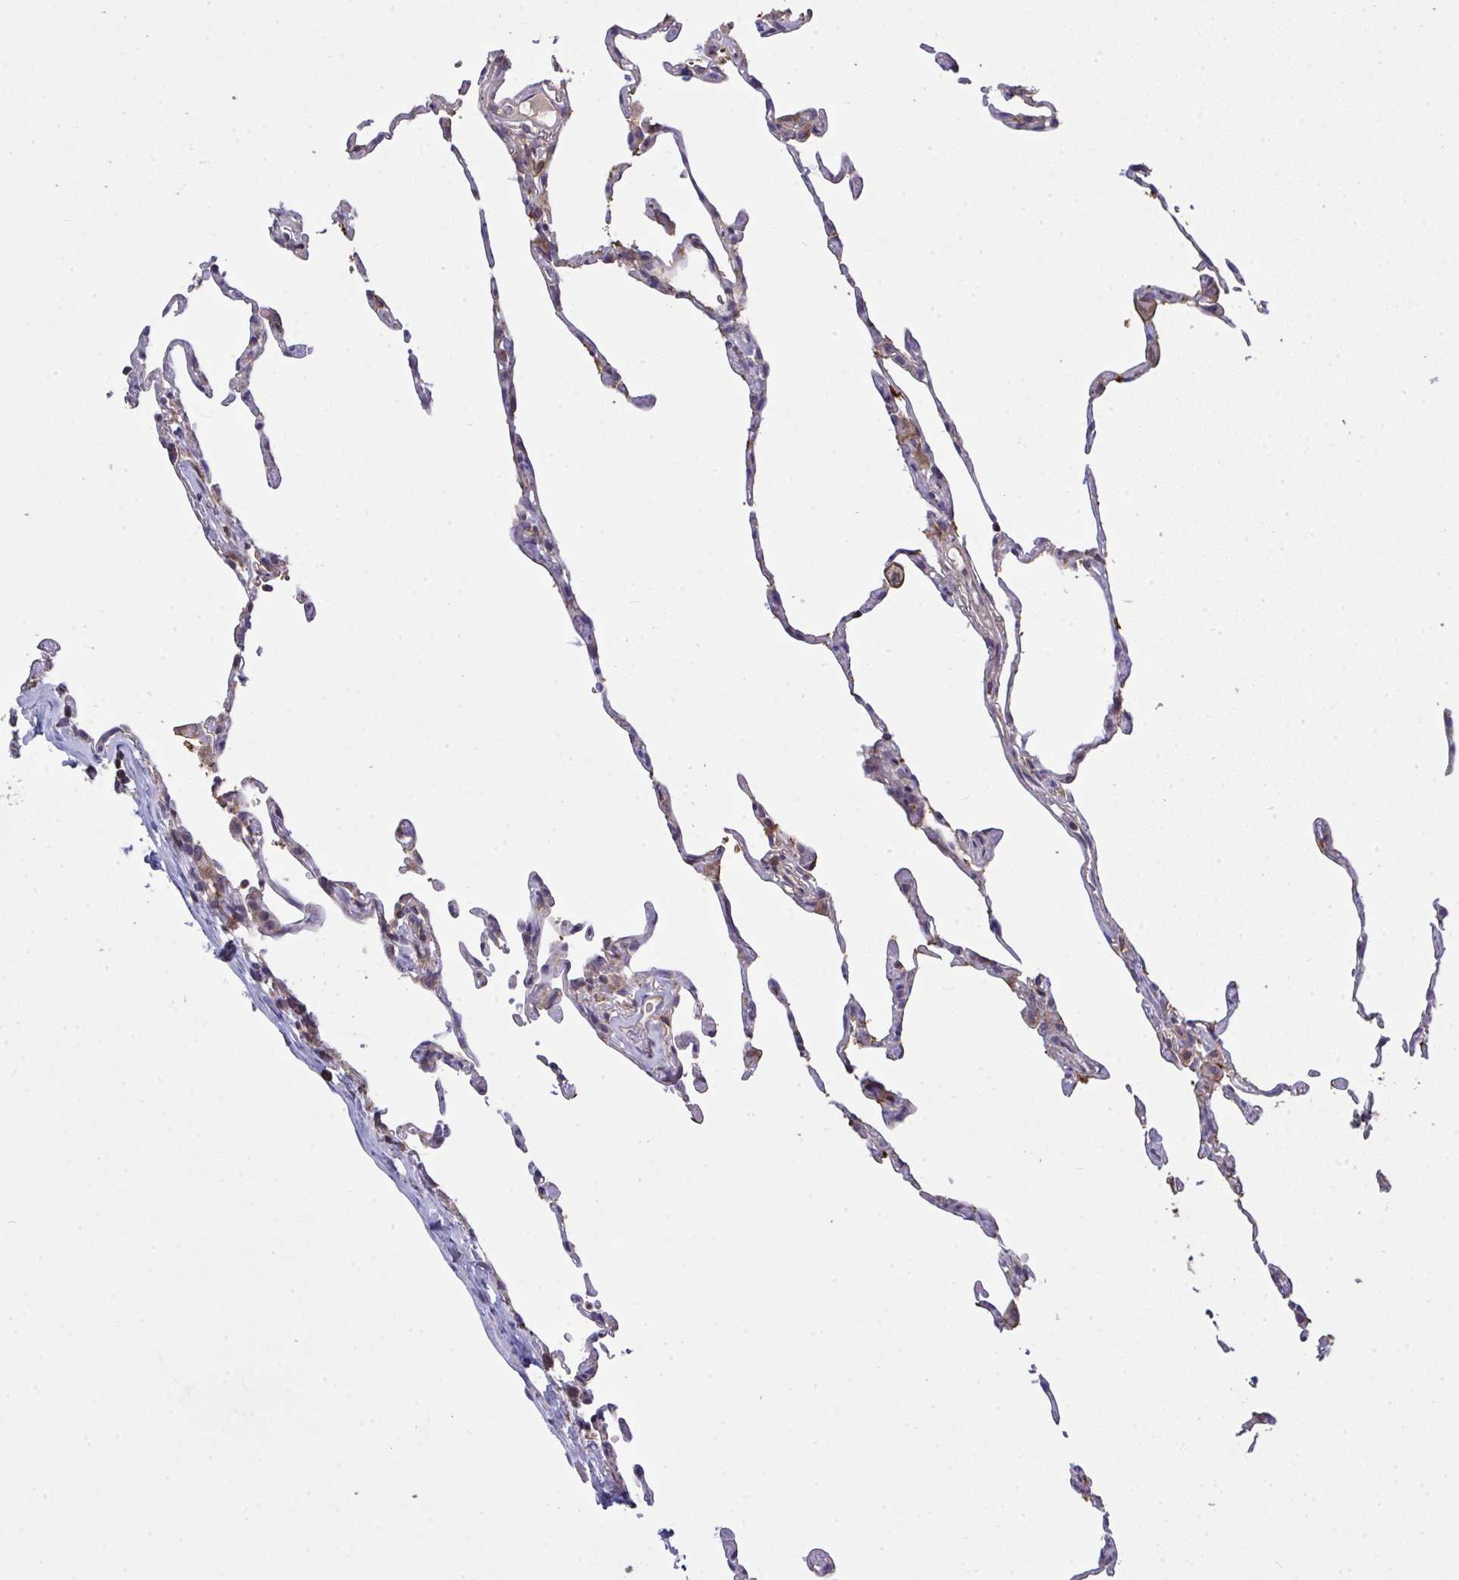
{"staining": {"intensity": "negative", "quantity": "none", "location": "none"}, "tissue": "lung", "cell_type": "Alveolar cells", "image_type": "normal", "snomed": [{"axis": "morphology", "description": "Normal tissue, NOS"}, {"axis": "topography", "description": "Lung"}], "caption": "Immunohistochemistry (IHC) image of benign lung: human lung stained with DAB (3,3'-diaminobenzidine) demonstrates no significant protein staining in alveolar cells.", "gene": "PPM1H", "patient": {"sex": "female", "age": 57}}